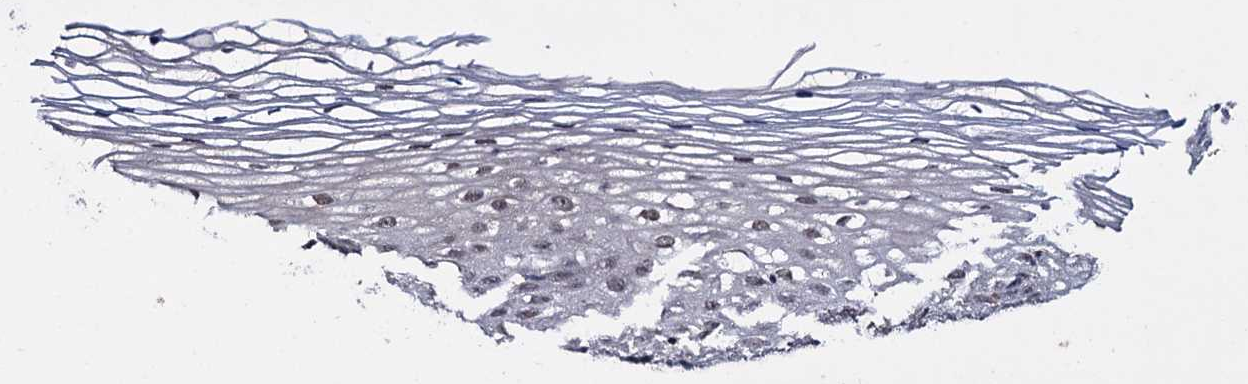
{"staining": {"intensity": "negative", "quantity": "none", "location": "none"}, "tissue": "cervix", "cell_type": "Glandular cells", "image_type": "normal", "snomed": [{"axis": "morphology", "description": "Normal tissue, NOS"}, {"axis": "topography", "description": "Cervix"}], "caption": "Cervix stained for a protein using immunohistochemistry displays no expression glandular cells.", "gene": "CLPB", "patient": {"sex": "female", "age": 33}}